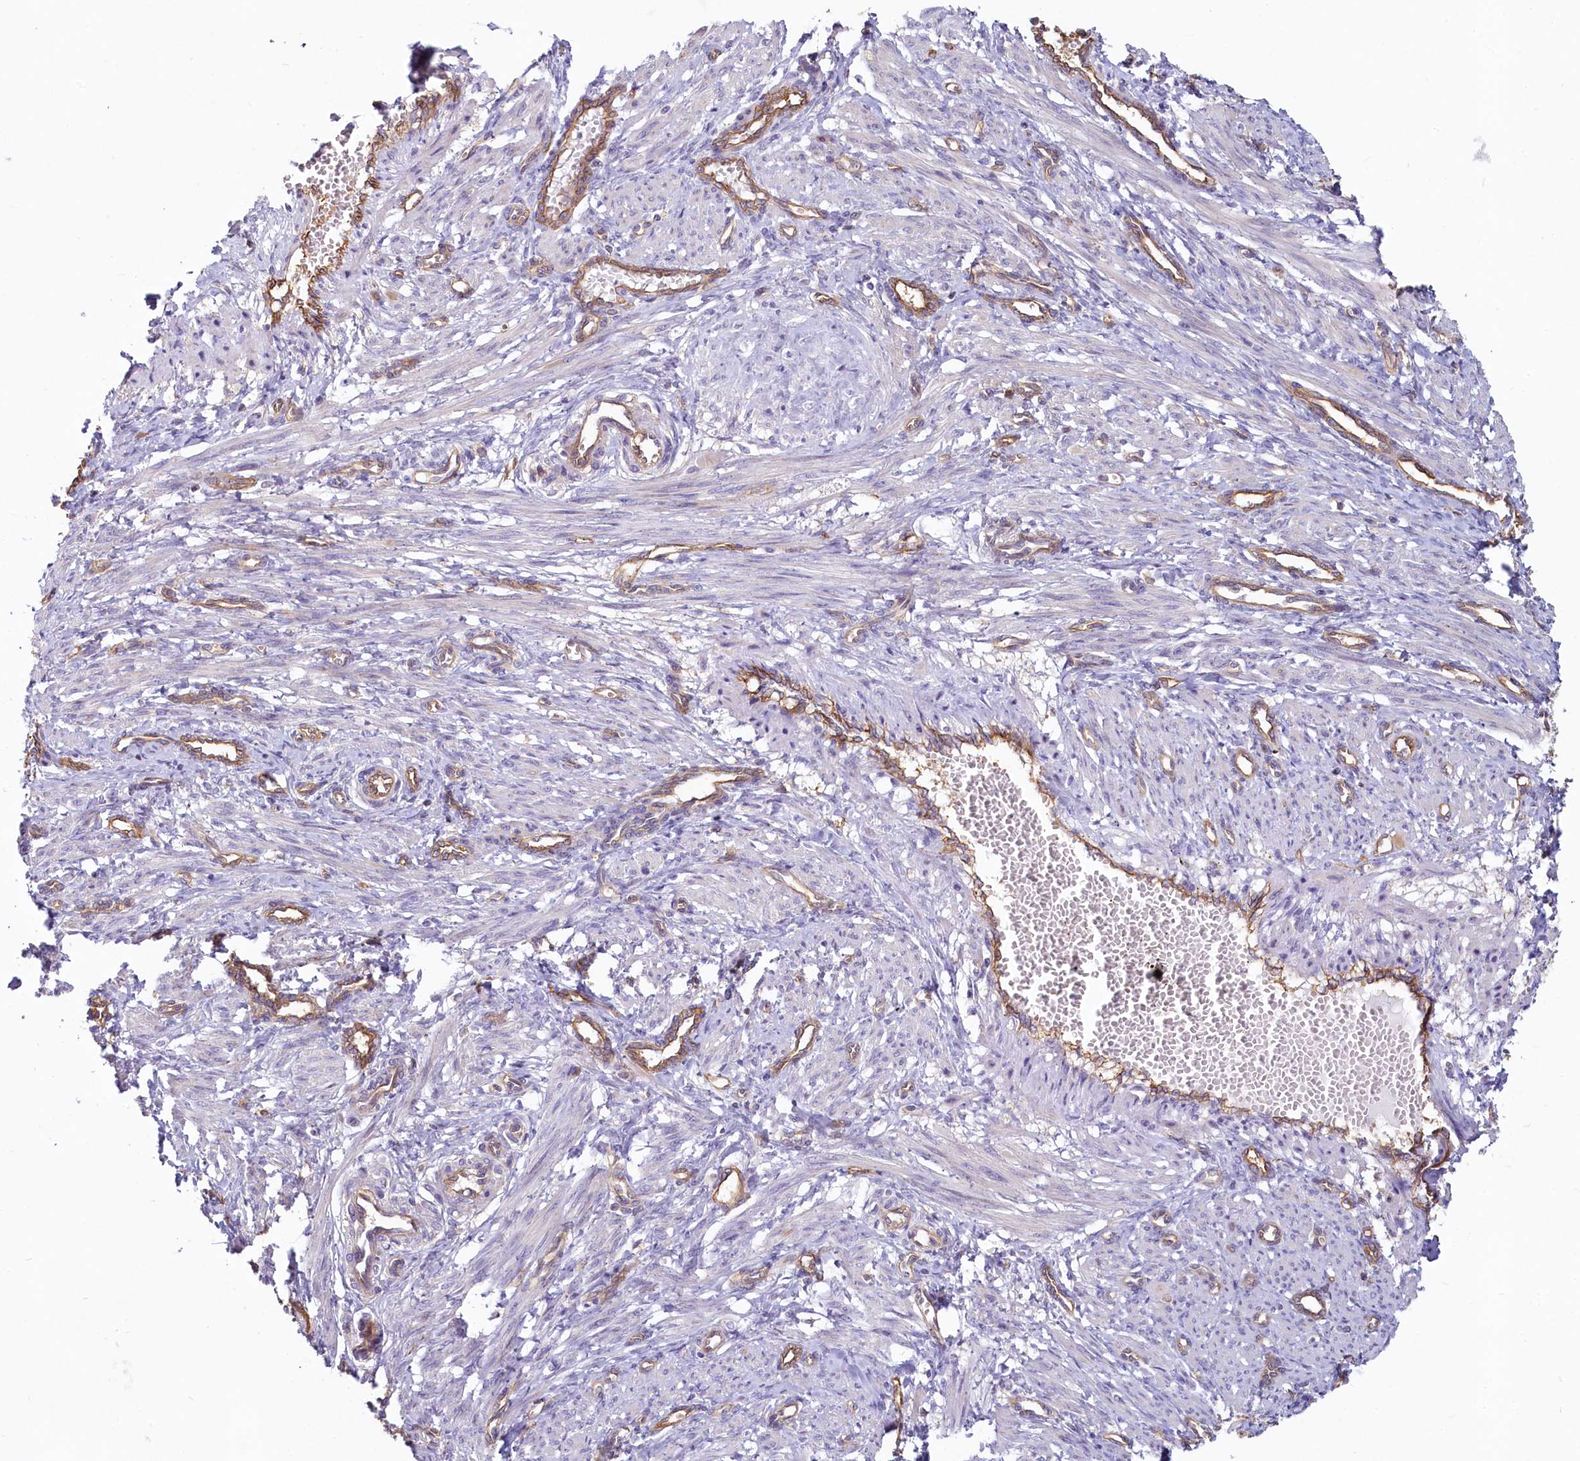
{"staining": {"intensity": "weak", "quantity": "25%-75%", "location": "cytoplasmic/membranous"}, "tissue": "smooth muscle", "cell_type": "Smooth muscle cells", "image_type": "normal", "snomed": [{"axis": "morphology", "description": "Normal tissue, NOS"}, {"axis": "topography", "description": "Endometrium"}], "caption": "About 25%-75% of smooth muscle cells in unremarkable smooth muscle display weak cytoplasmic/membranous protein staining as visualized by brown immunohistochemical staining.", "gene": "LMOD3", "patient": {"sex": "female", "age": 33}}